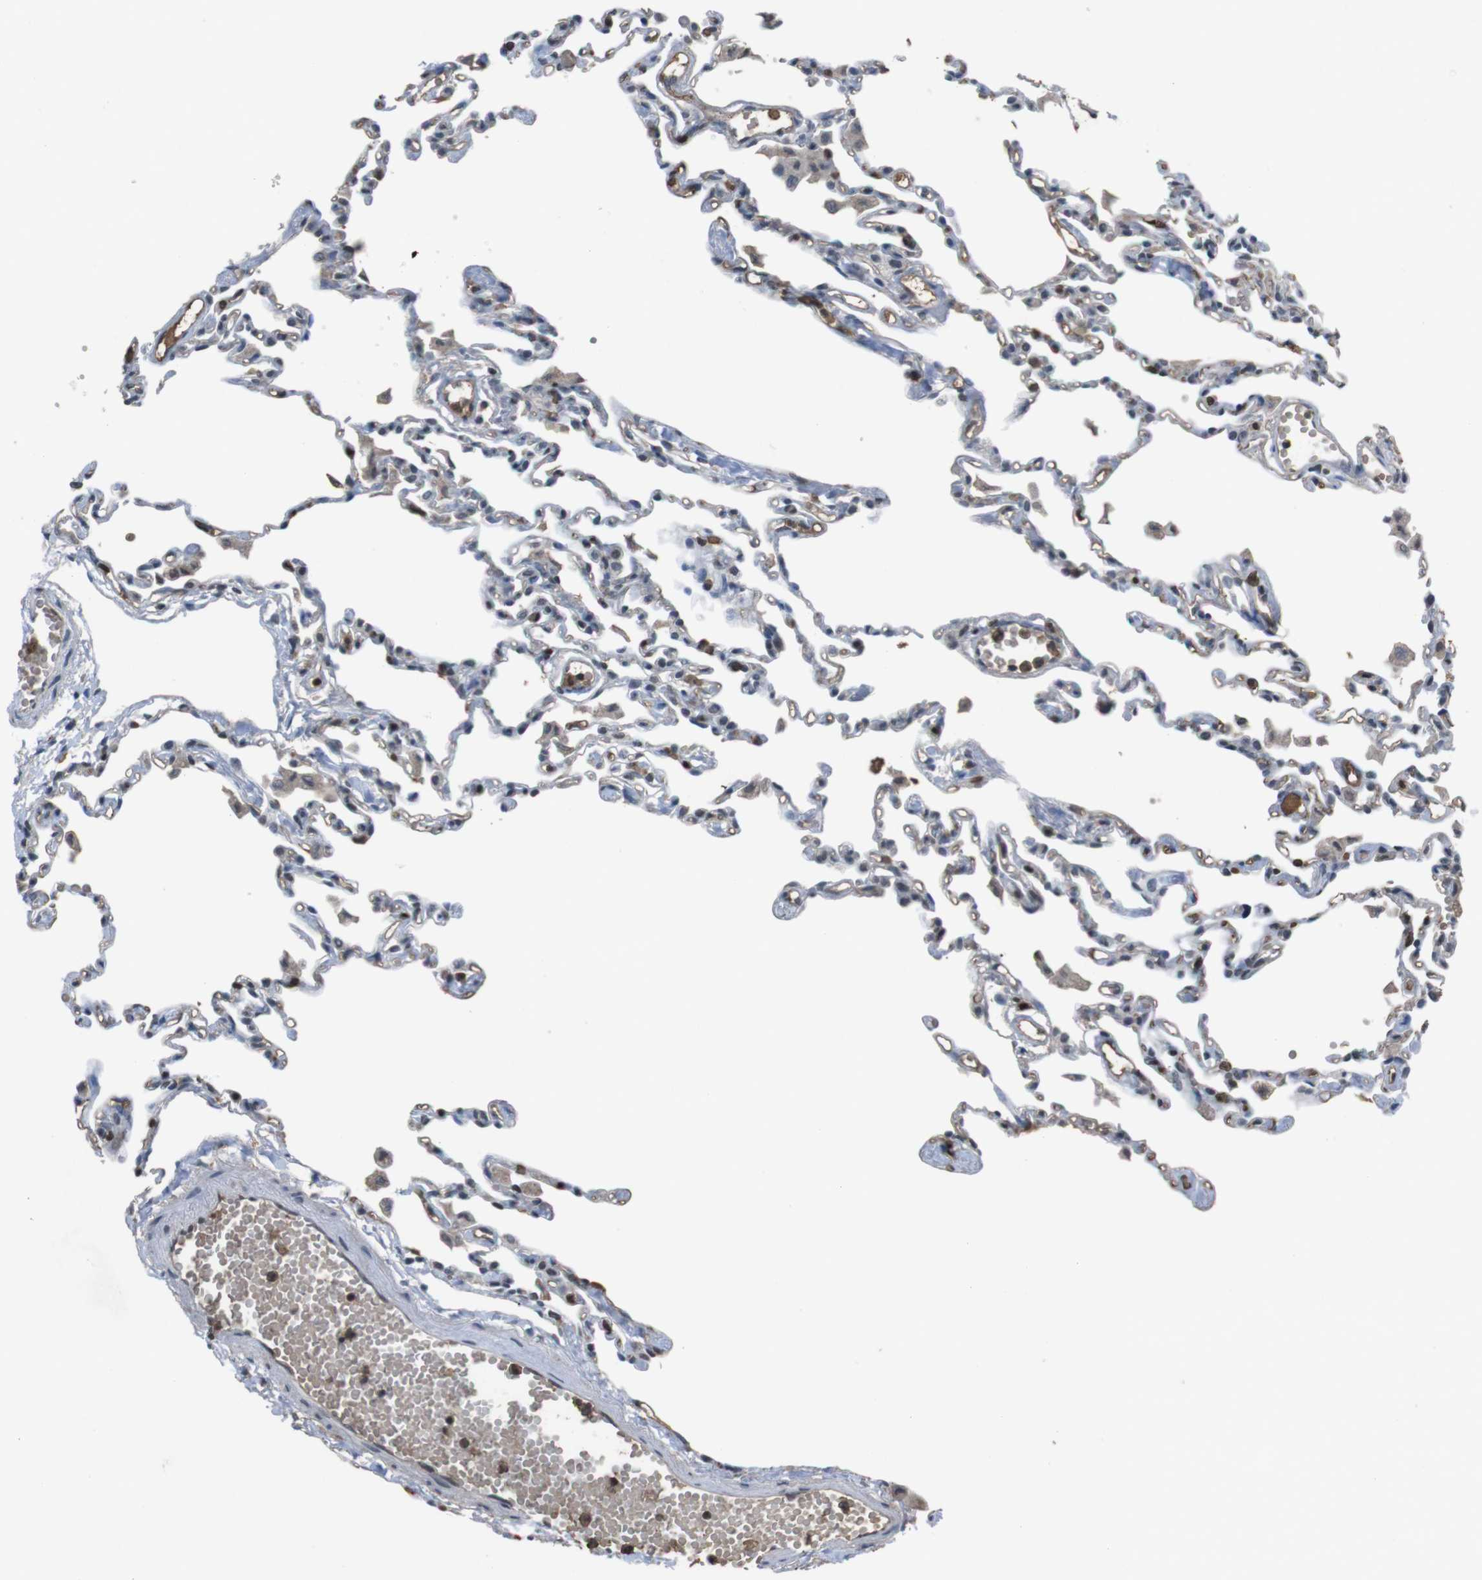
{"staining": {"intensity": "weak", "quantity": "25%-75%", "location": "nuclear"}, "tissue": "lung", "cell_type": "Alveolar cells", "image_type": "normal", "snomed": [{"axis": "morphology", "description": "Normal tissue, NOS"}, {"axis": "topography", "description": "Lung"}], "caption": "Immunohistochemistry (IHC) (DAB) staining of unremarkable lung exhibits weak nuclear protein expression in about 25%-75% of alveolar cells. The protein of interest is shown in brown color, while the nuclei are stained blue.", "gene": "SUB1", "patient": {"sex": "female", "age": 49}}